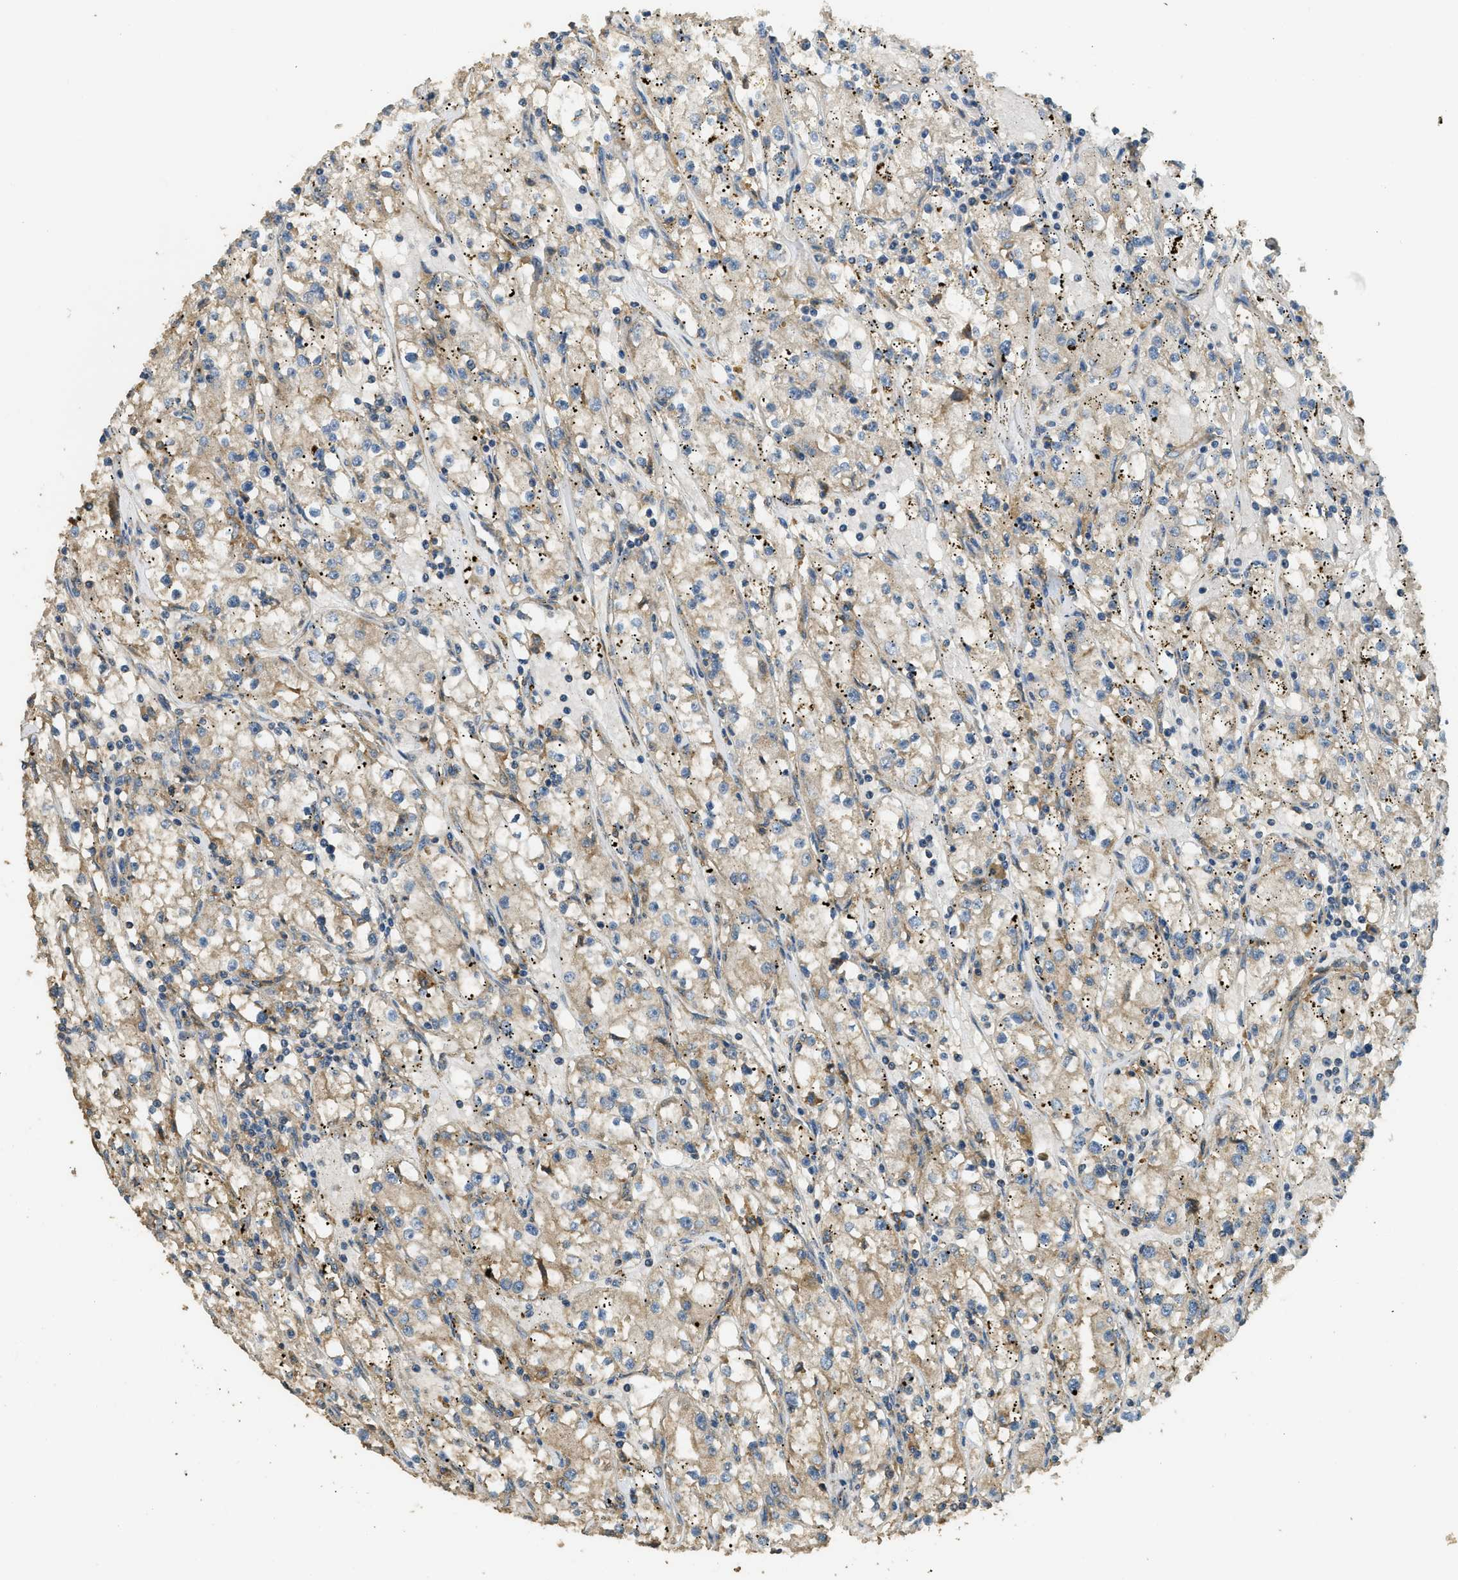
{"staining": {"intensity": "weak", "quantity": ">75%", "location": "cytoplasmic/membranous"}, "tissue": "renal cancer", "cell_type": "Tumor cells", "image_type": "cancer", "snomed": [{"axis": "morphology", "description": "Adenocarcinoma, NOS"}, {"axis": "topography", "description": "Kidney"}], "caption": "A low amount of weak cytoplasmic/membranous staining is identified in approximately >75% of tumor cells in adenocarcinoma (renal) tissue.", "gene": "CD276", "patient": {"sex": "male", "age": 56}}